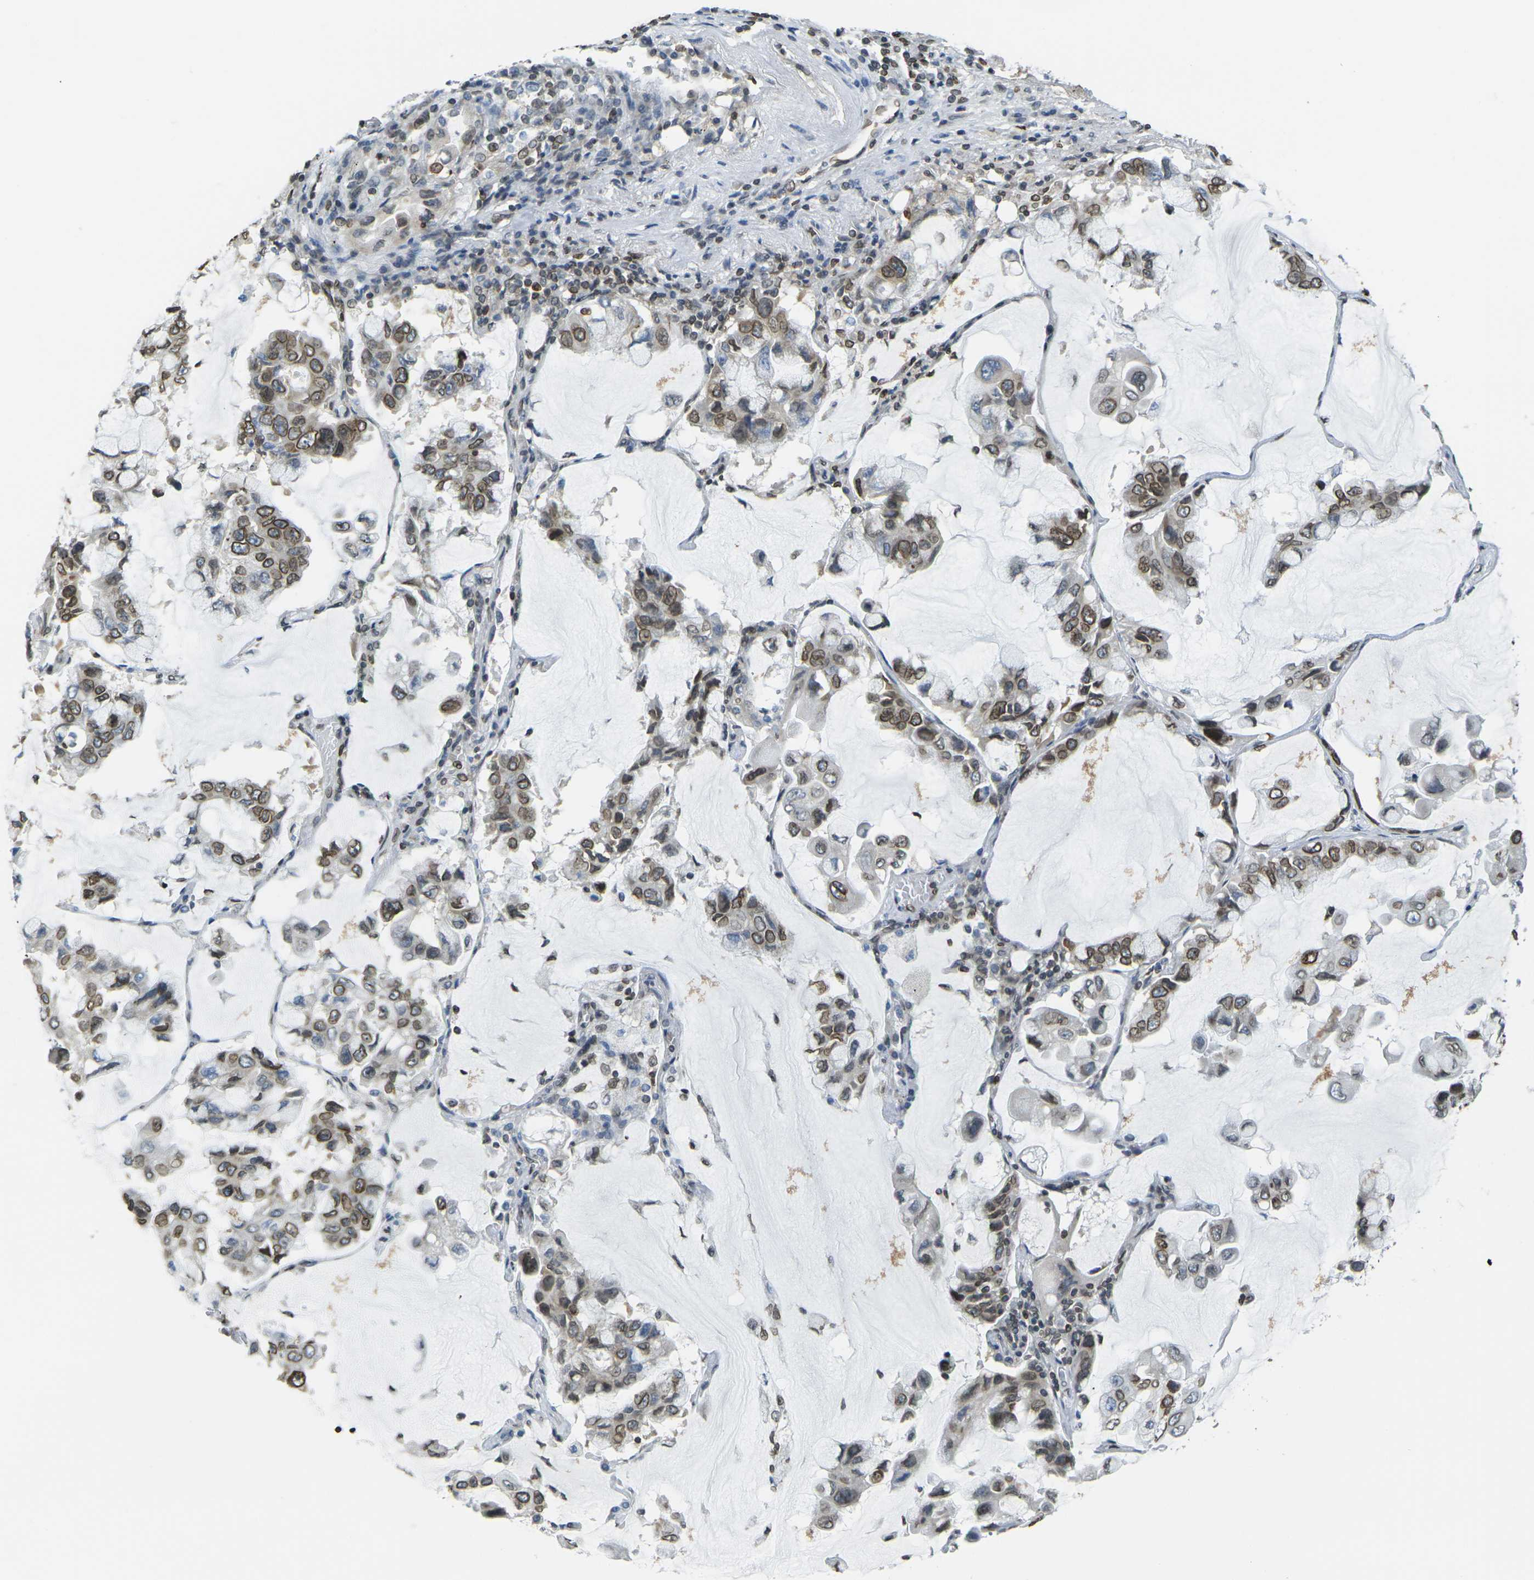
{"staining": {"intensity": "moderate", "quantity": ">75%", "location": "cytoplasmic/membranous,nuclear"}, "tissue": "lung cancer", "cell_type": "Tumor cells", "image_type": "cancer", "snomed": [{"axis": "morphology", "description": "Adenocarcinoma, NOS"}, {"axis": "topography", "description": "Lung"}], "caption": "This micrograph shows IHC staining of human lung cancer (adenocarcinoma), with medium moderate cytoplasmic/membranous and nuclear staining in about >75% of tumor cells.", "gene": "BRDT", "patient": {"sex": "male", "age": 64}}